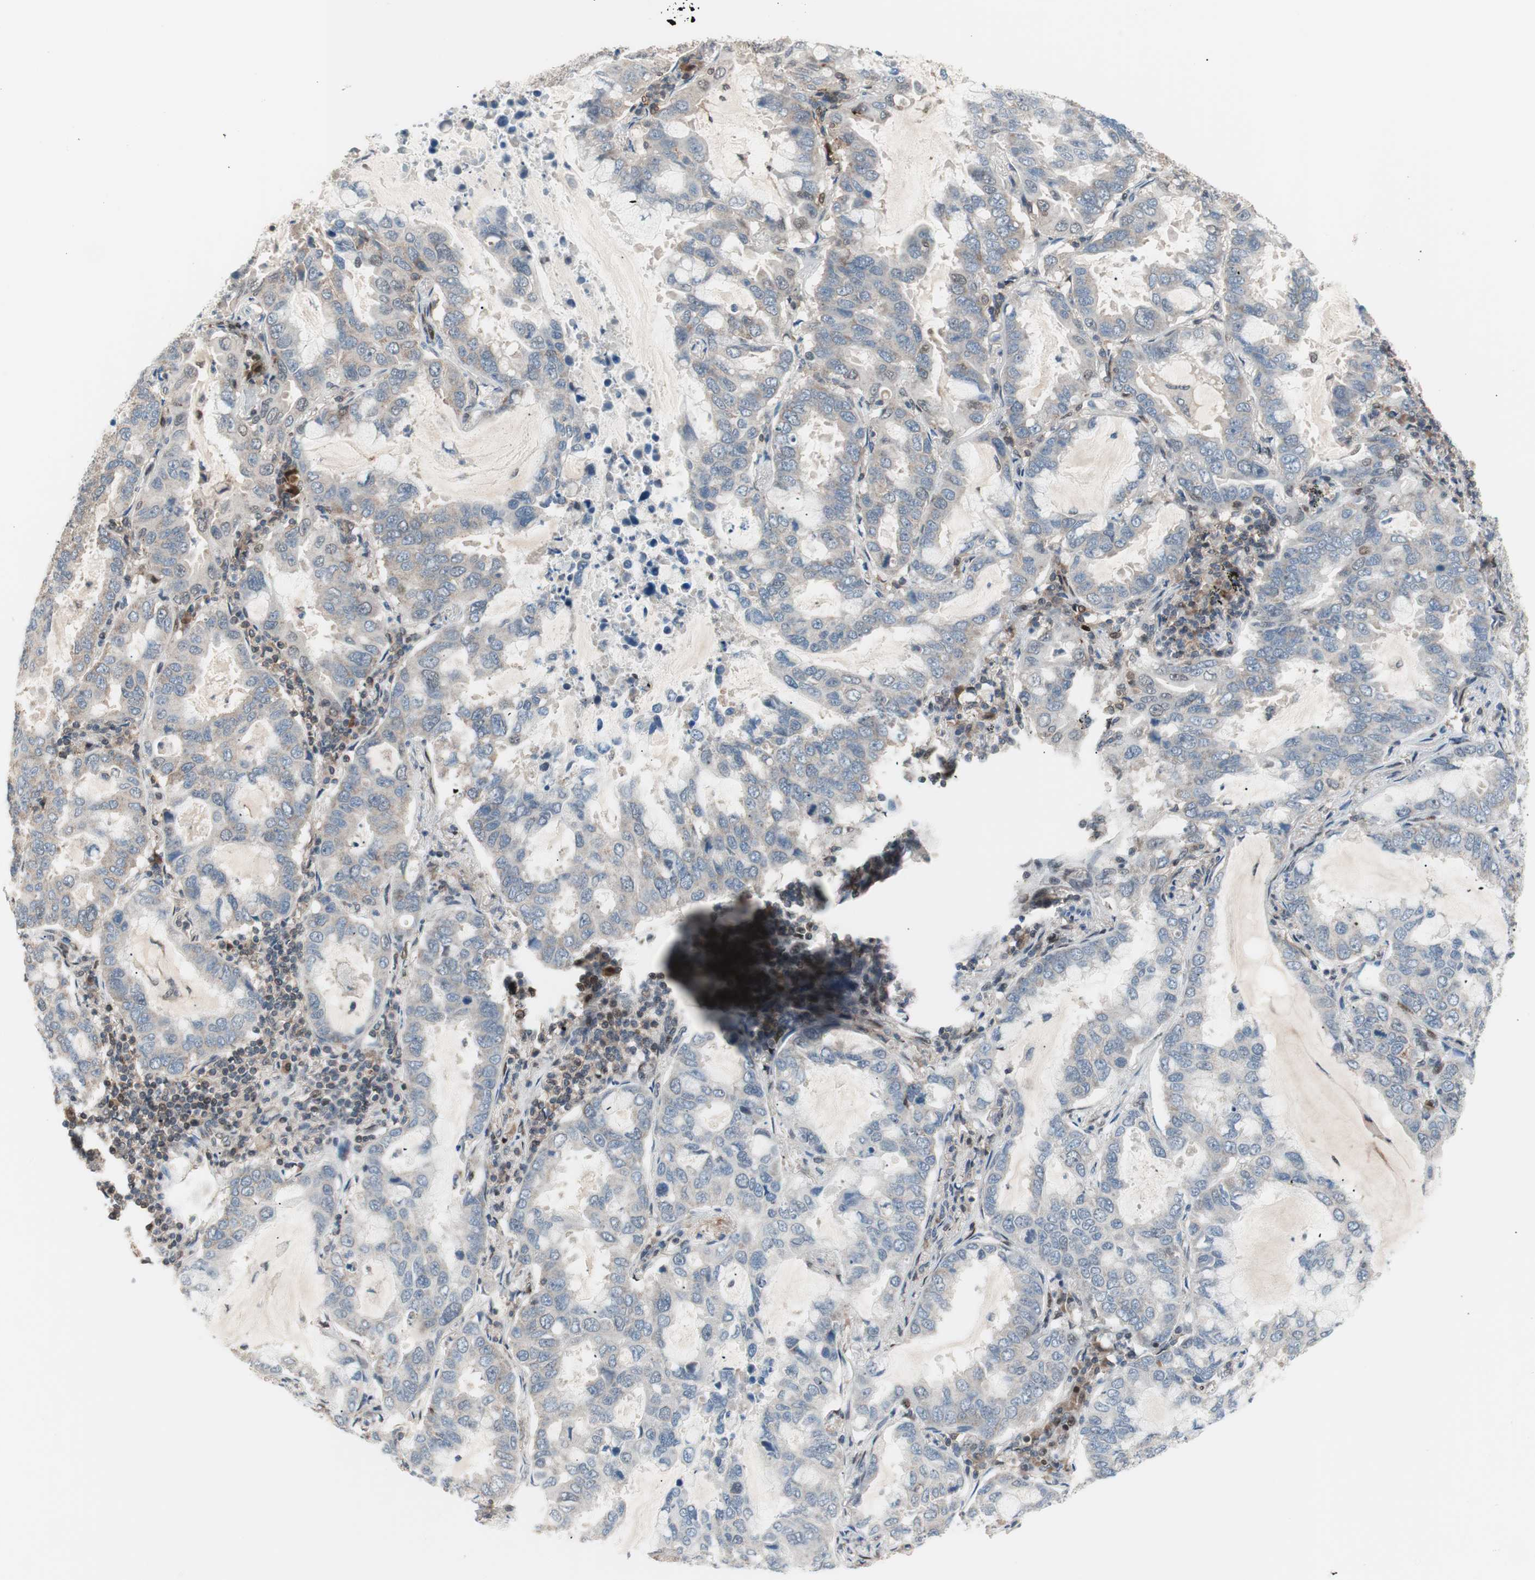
{"staining": {"intensity": "weak", "quantity": "<25%", "location": "cytoplasmic/membranous"}, "tissue": "lung cancer", "cell_type": "Tumor cells", "image_type": "cancer", "snomed": [{"axis": "morphology", "description": "Adenocarcinoma, NOS"}, {"axis": "topography", "description": "Lung"}], "caption": "Image shows no significant protein positivity in tumor cells of lung cancer.", "gene": "POLH", "patient": {"sex": "male", "age": 64}}